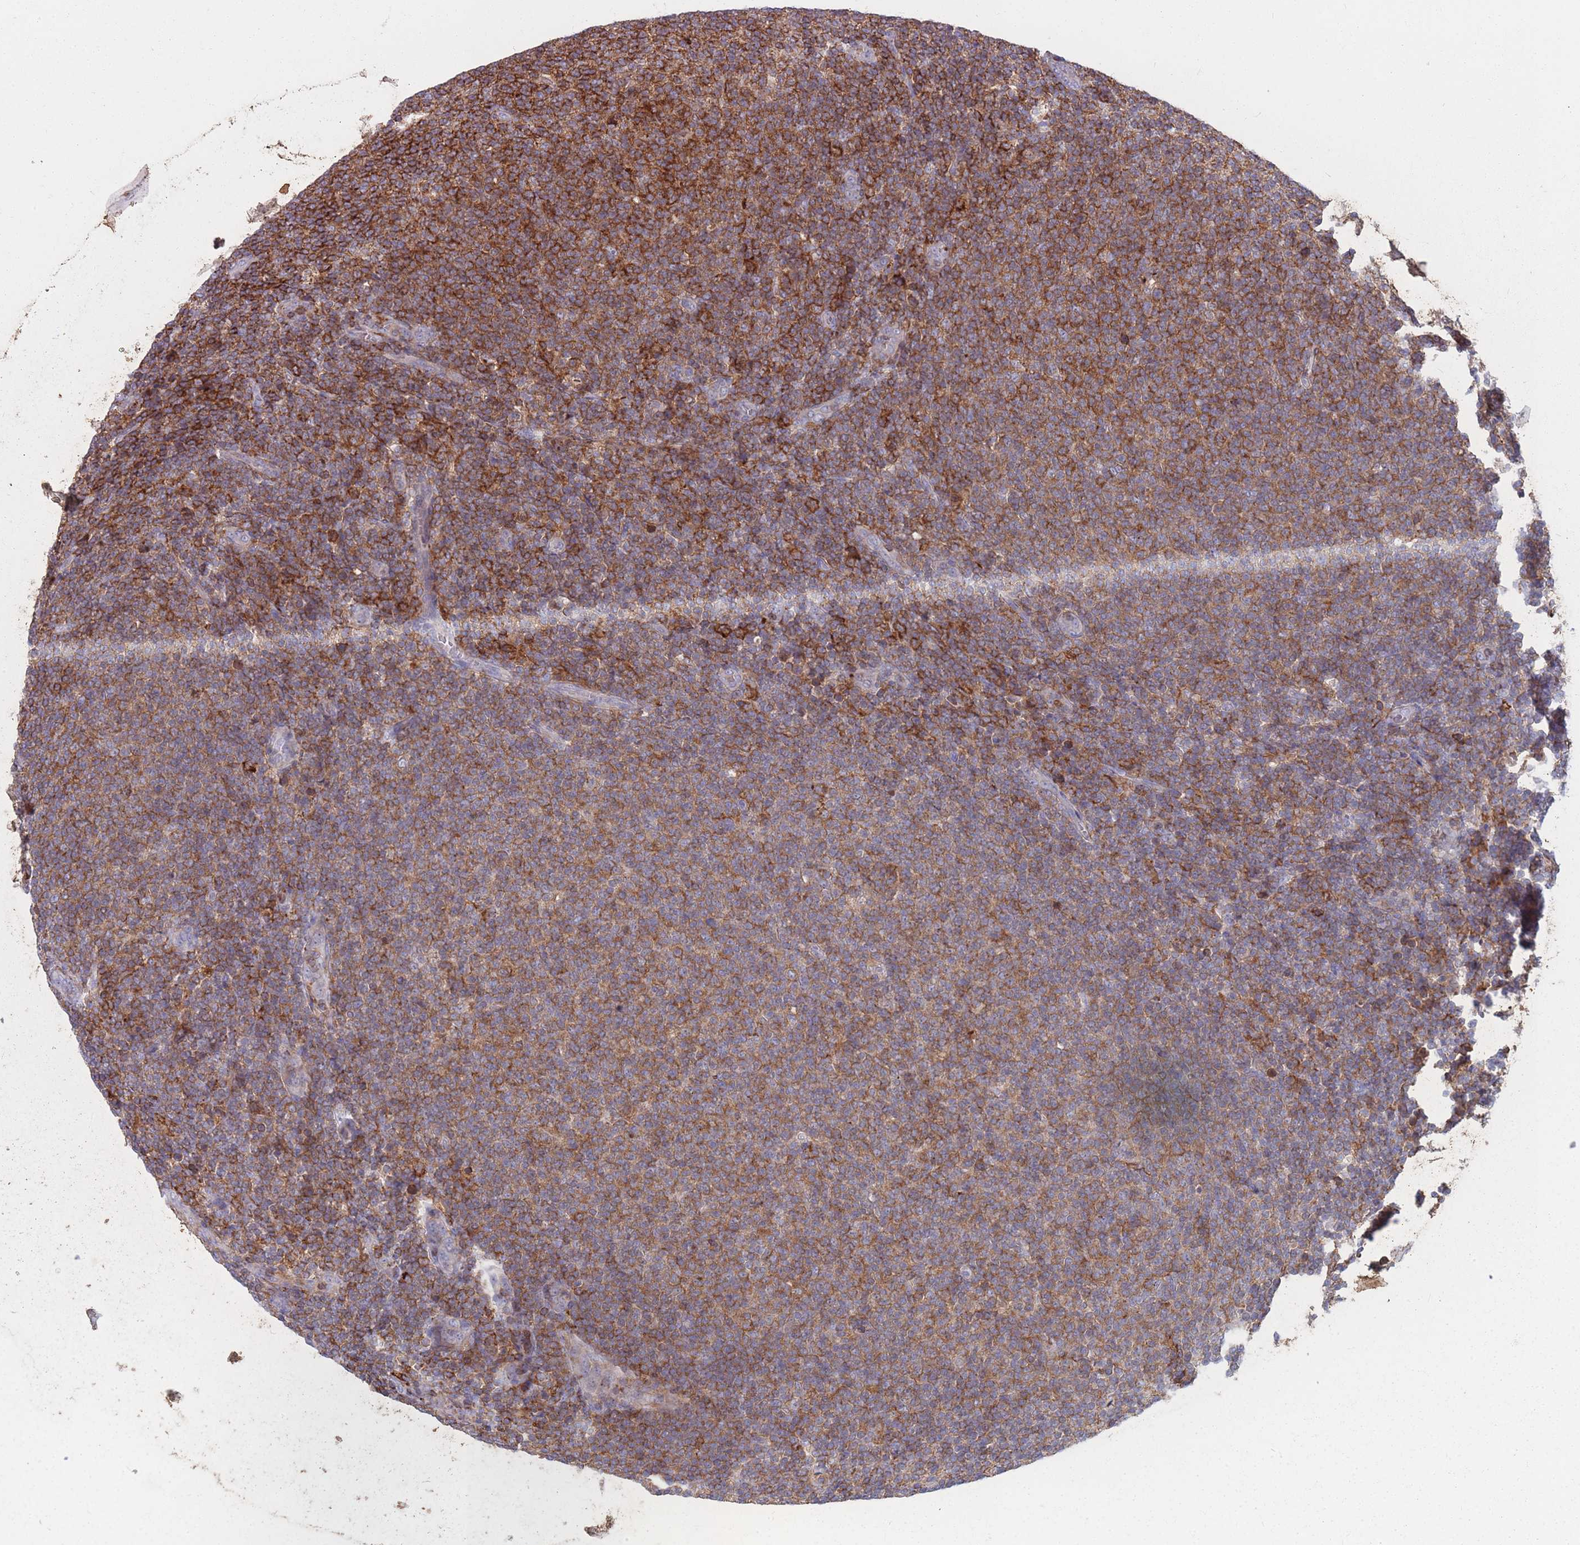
{"staining": {"intensity": "strong", "quantity": "25%-75%", "location": "cytoplasmic/membranous"}, "tissue": "lymphoma", "cell_type": "Tumor cells", "image_type": "cancer", "snomed": [{"axis": "morphology", "description": "Malignant lymphoma, non-Hodgkin's type, Low grade"}, {"axis": "topography", "description": "Lymph node"}], "caption": "IHC micrograph of neoplastic tissue: low-grade malignant lymphoma, non-Hodgkin's type stained using immunohistochemistry (IHC) reveals high levels of strong protein expression localized specifically in the cytoplasmic/membranous of tumor cells, appearing as a cytoplasmic/membranous brown color.", "gene": "CD33", "patient": {"sex": "male", "age": 66}}